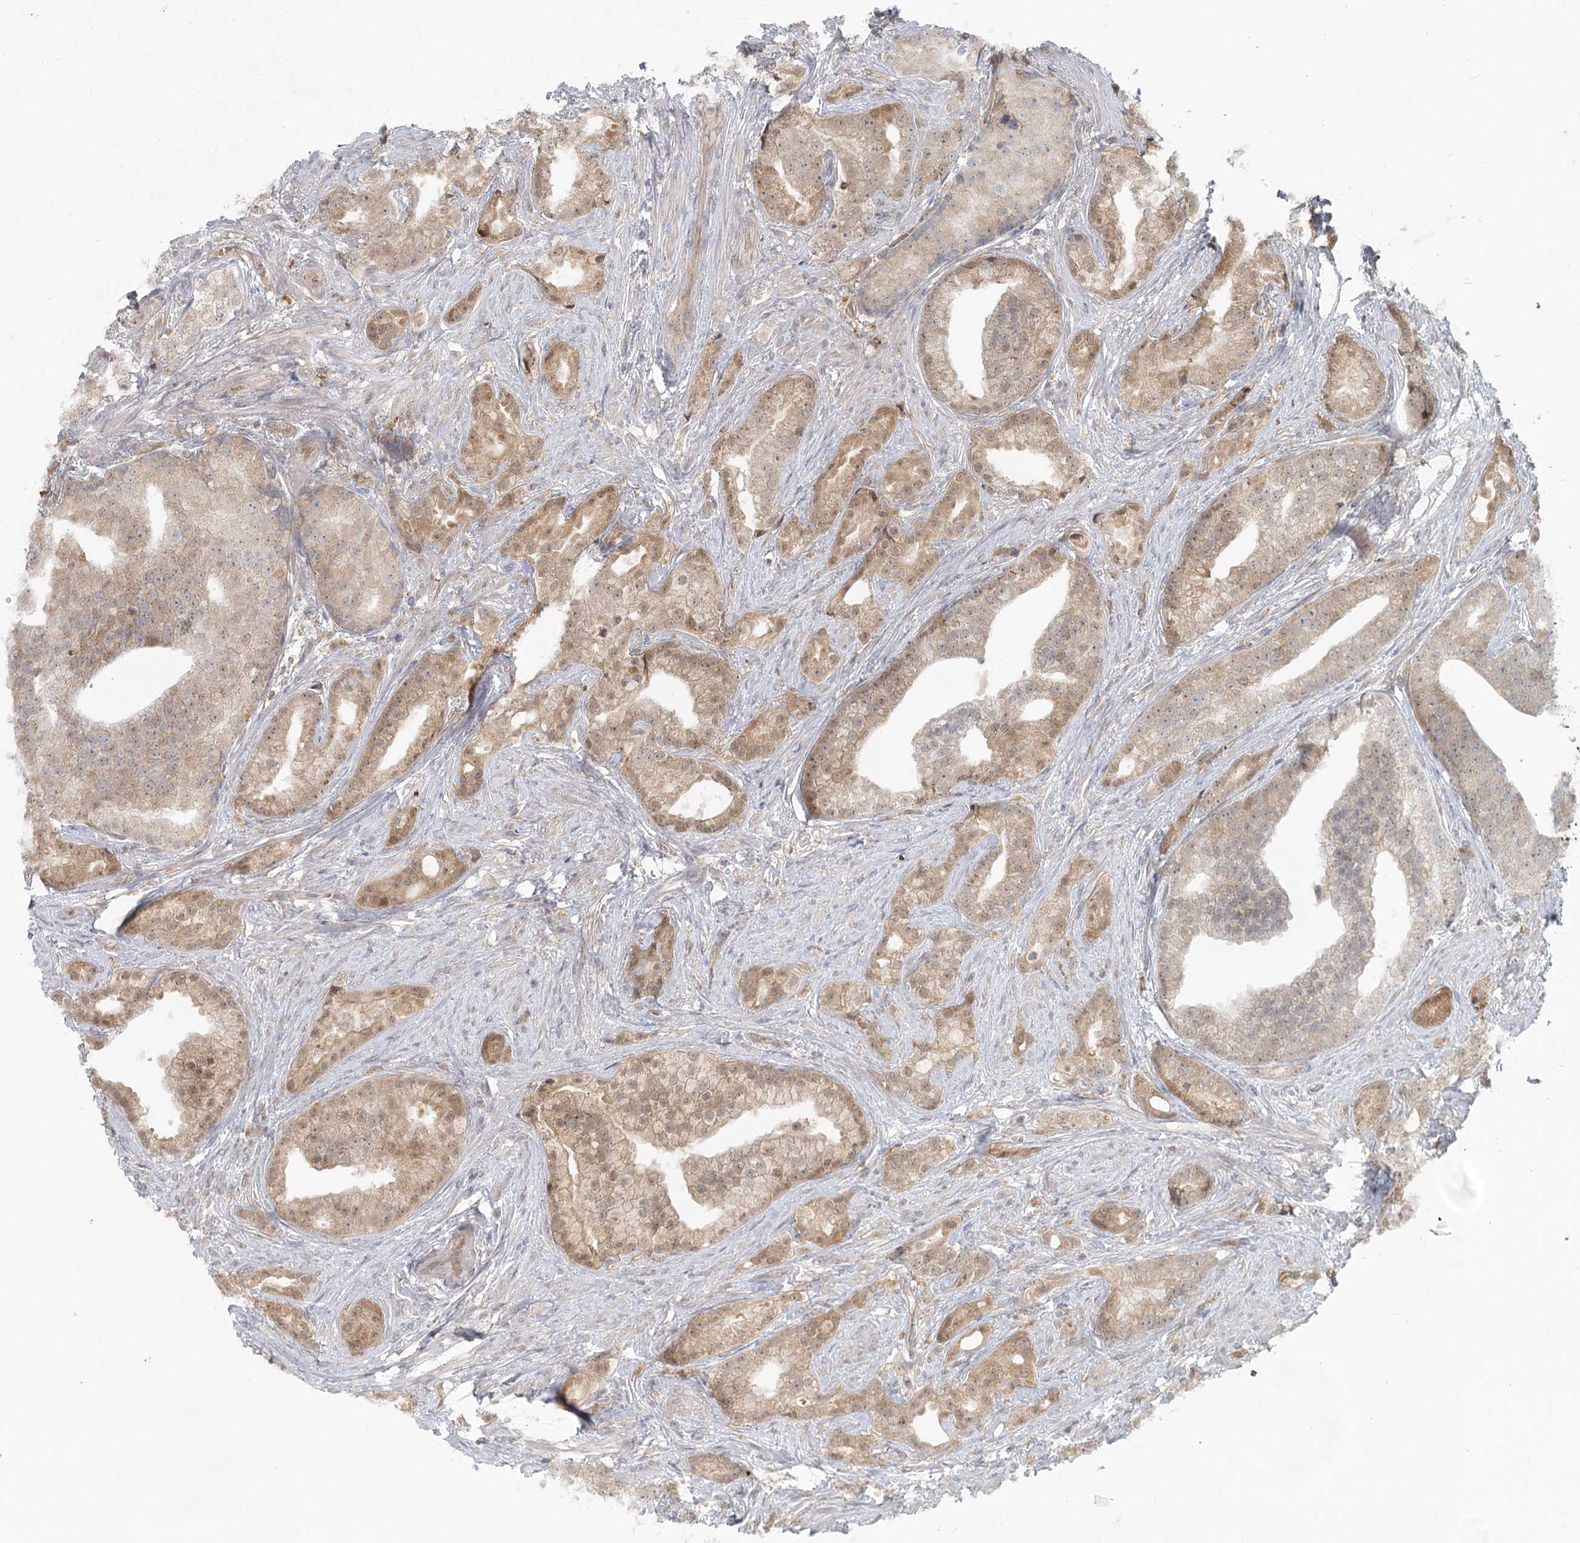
{"staining": {"intensity": "moderate", "quantity": "25%-75%", "location": "cytoplasmic/membranous,nuclear"}, "tissue": "prostate cancer", "cell_type": "Tumor cells", "image_type": "cancer", "snomed": [{"axis": "morphology", "description": "Adenocarcinoma, Low grade"}, {"axis": "topography", "description": "Prostate"}], "caption": "The image reveals staining of prostate adenocarcinoma (low-grade), revealing moderate cytoplasmic/membranous and nuclear protein staining (brown color) within tumor cells.", "gene": "THNSL1", "patient": {"sex": "male", "age": 71}}